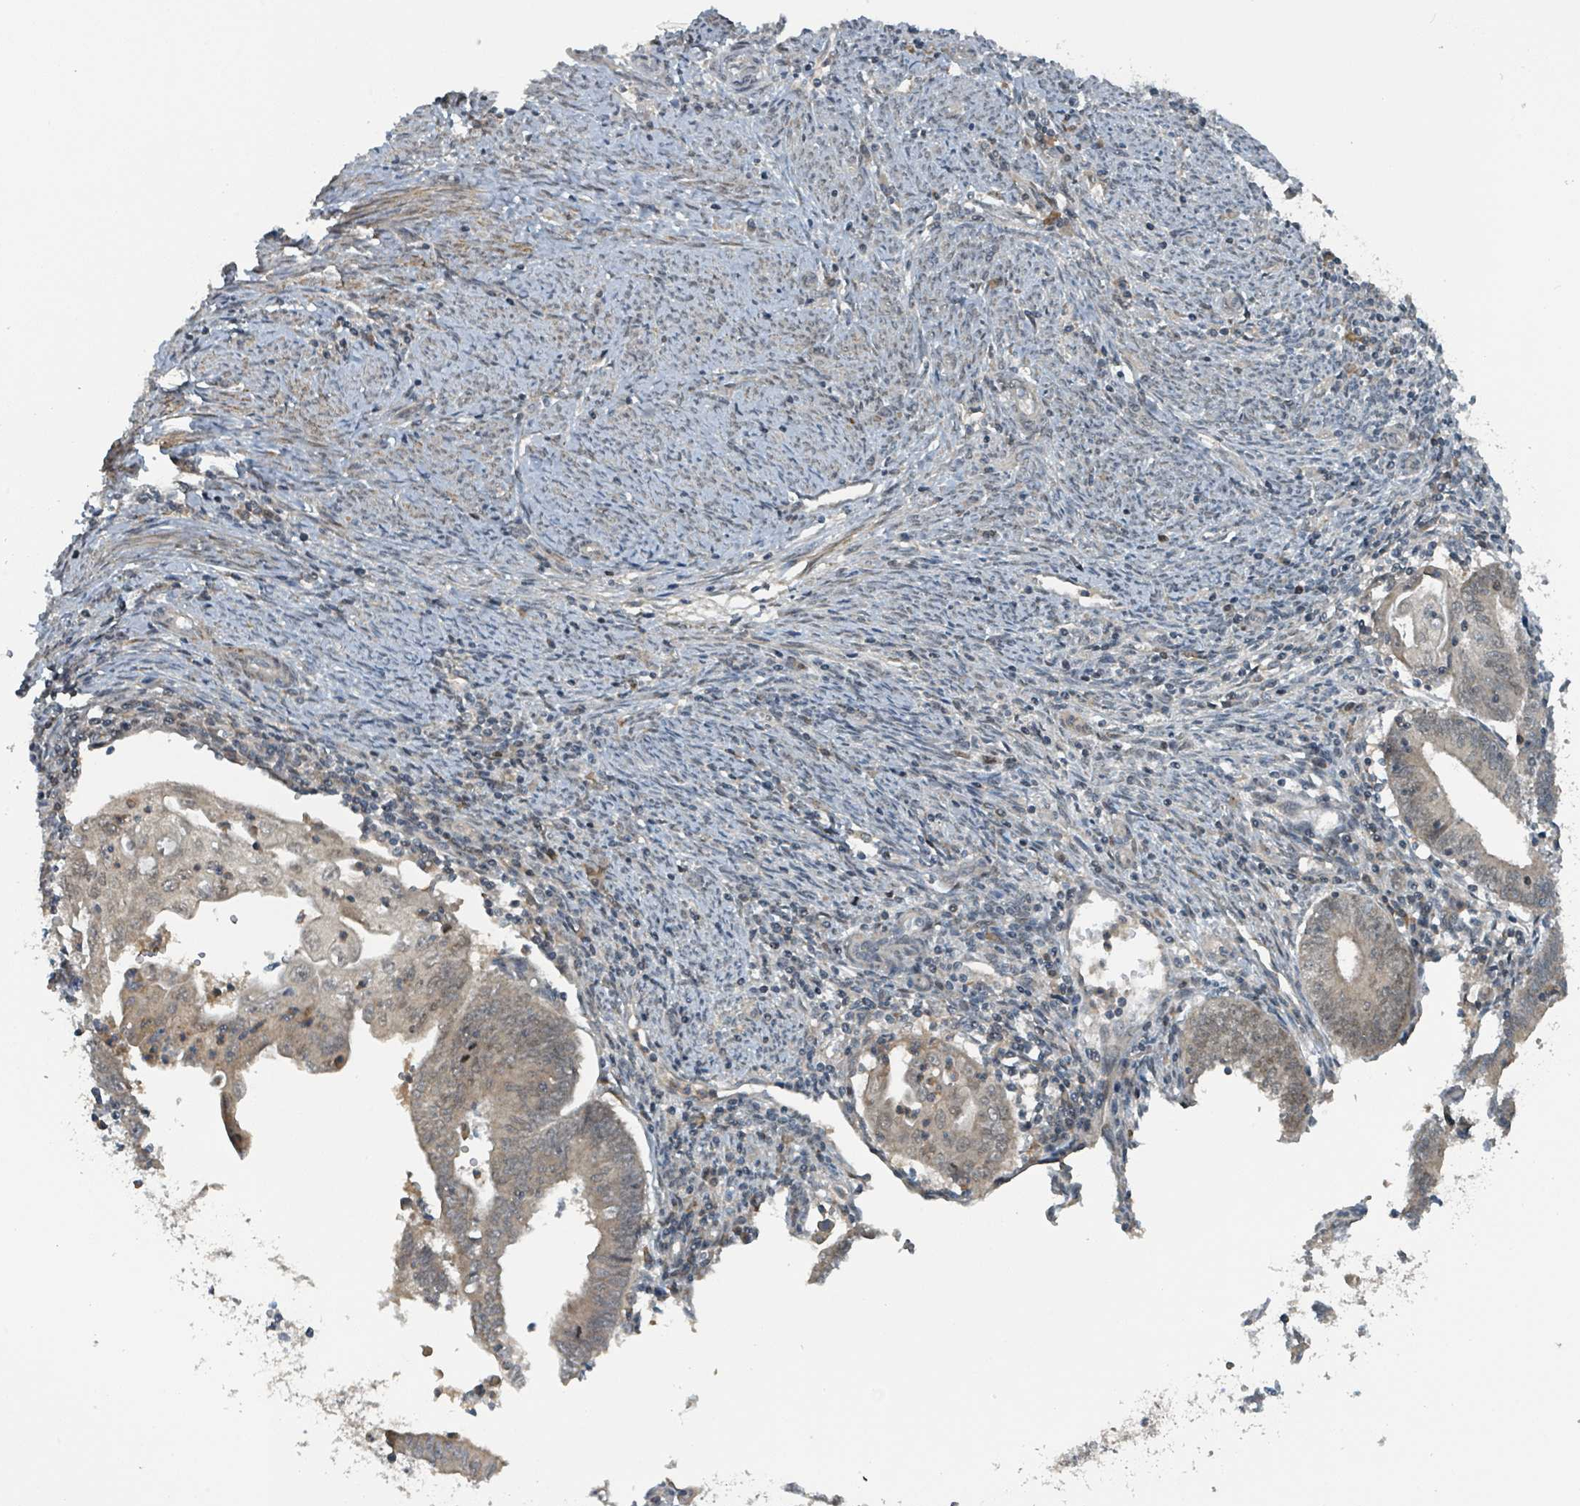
{"staining": {"intensity": "weak", "quantity": "<25%", "location": "cytoplasmic/membranous"}, "tissue": "endometrial cancer", "cell_type": "Tumor cells", "image_type": "cancer", "snomed": [{"axis": "morphology", "description": "Adenocarcinoma, NOS"}, {"axis": "topography", "description": "Endometrium"}], "caption": "This is an immunohistochemistry micrograph of endometrial cancer (adenocarcinoma). There is no positivity in tumor cells.", "gene": "PHIP", "patient": {"sex": "female", "age": 60}}